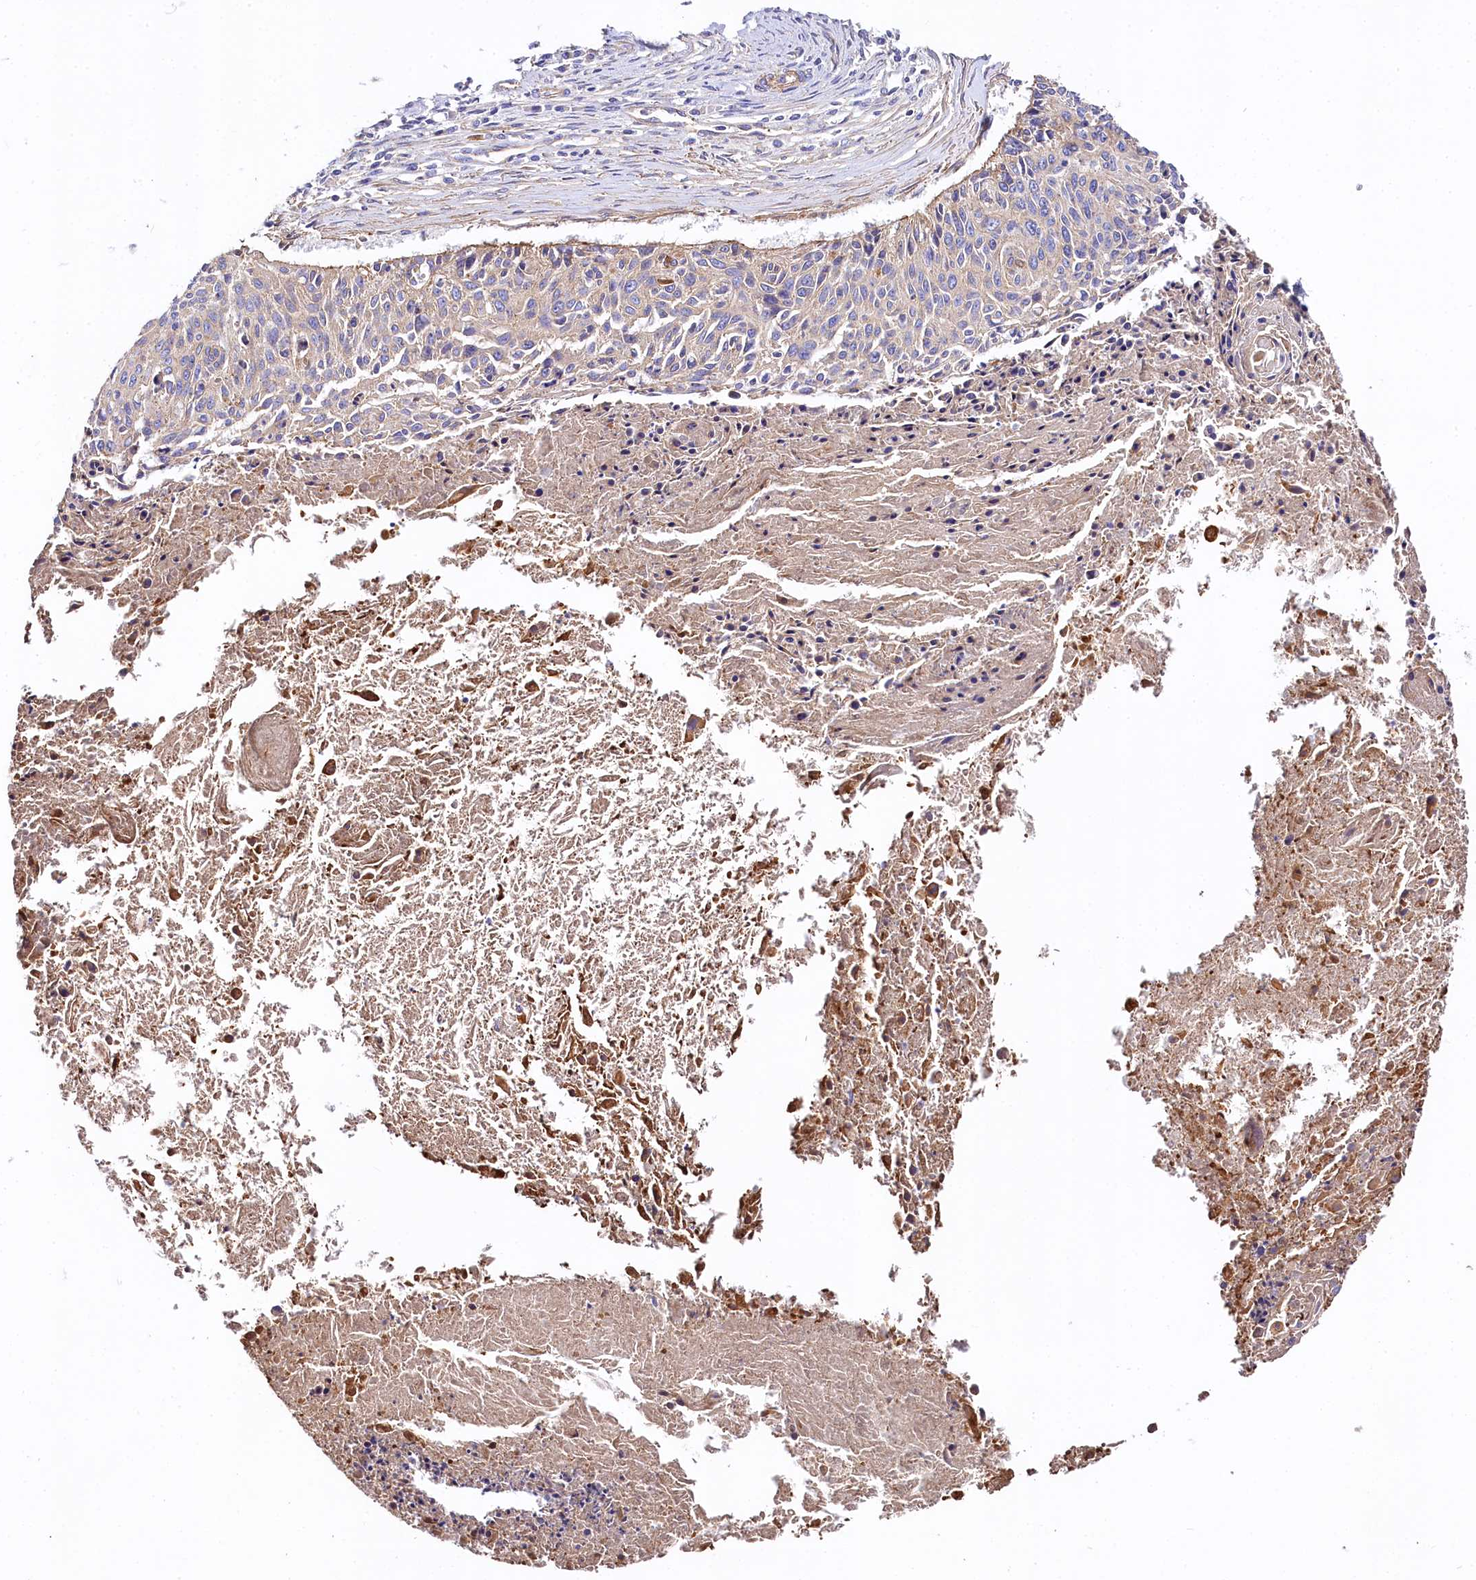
{"staining": {"intensity": "weak", "quantity": "25%-75%", "location": "cytoplasmic/membranous"}, "tissue": "cervical cancer", "cell_type": "Tumor cells", "image_type": "cancer", "snomed": [{"axis": "morphology", "description": "Squamous cell carcinoma, NOS"}, {"axis": "topography", "description": "Cervix"}], "caption": "Immunohistochemistry photomicrograph of cervical cancer stained for a protein (brown), which demonstrates low levels of weak cytoplasmic/membranous staining in approximately 25%-75% of tumor cells.", "gene": "FCHSD2", "patient": {"sex": "female", "age": 55}}